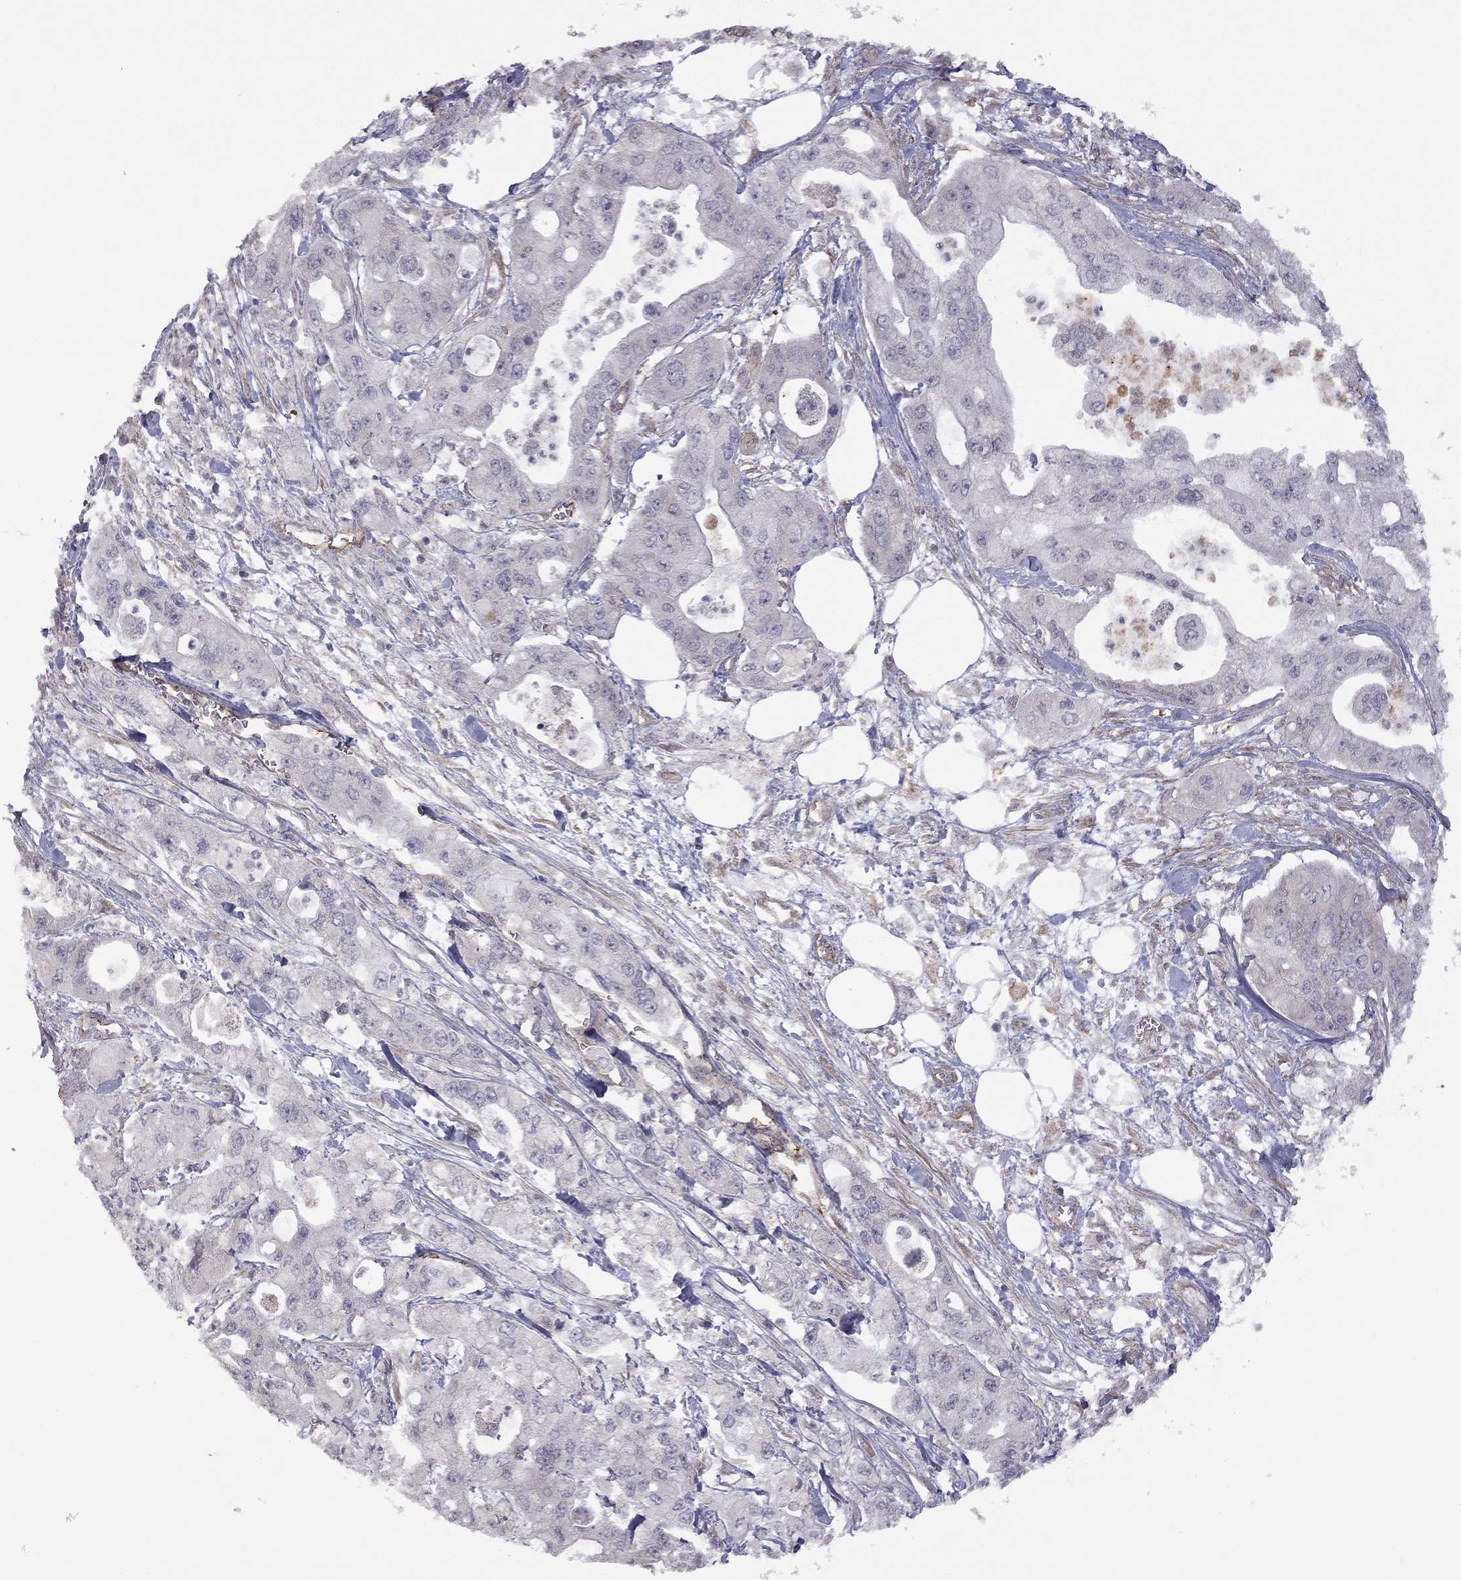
{"staining": {"intensity": "negative", "quantity": "none", "location": "none"}, "tissue": "pancreatic cancer", "cell_type": "Tumor cells", "image_type": "cancer", "snomed": [{"axis": "morphology", "description": "Adenocarcinoma, NOS"}, {"axis": "topography", "description": "Pancreas"}], "caption": "DAB immunohistochemical staining of pancreatic cancer (adenocarcinoma) exhibits no significant staining in tumor cells. The staining was performed using DAB to visualize the protein expression in brown, while the nuclei were stained in blue with hematoxylin (Magnification: 20x).", "gene": "EXOC3L2", "patient": {"sex": "male", "age": 70}}